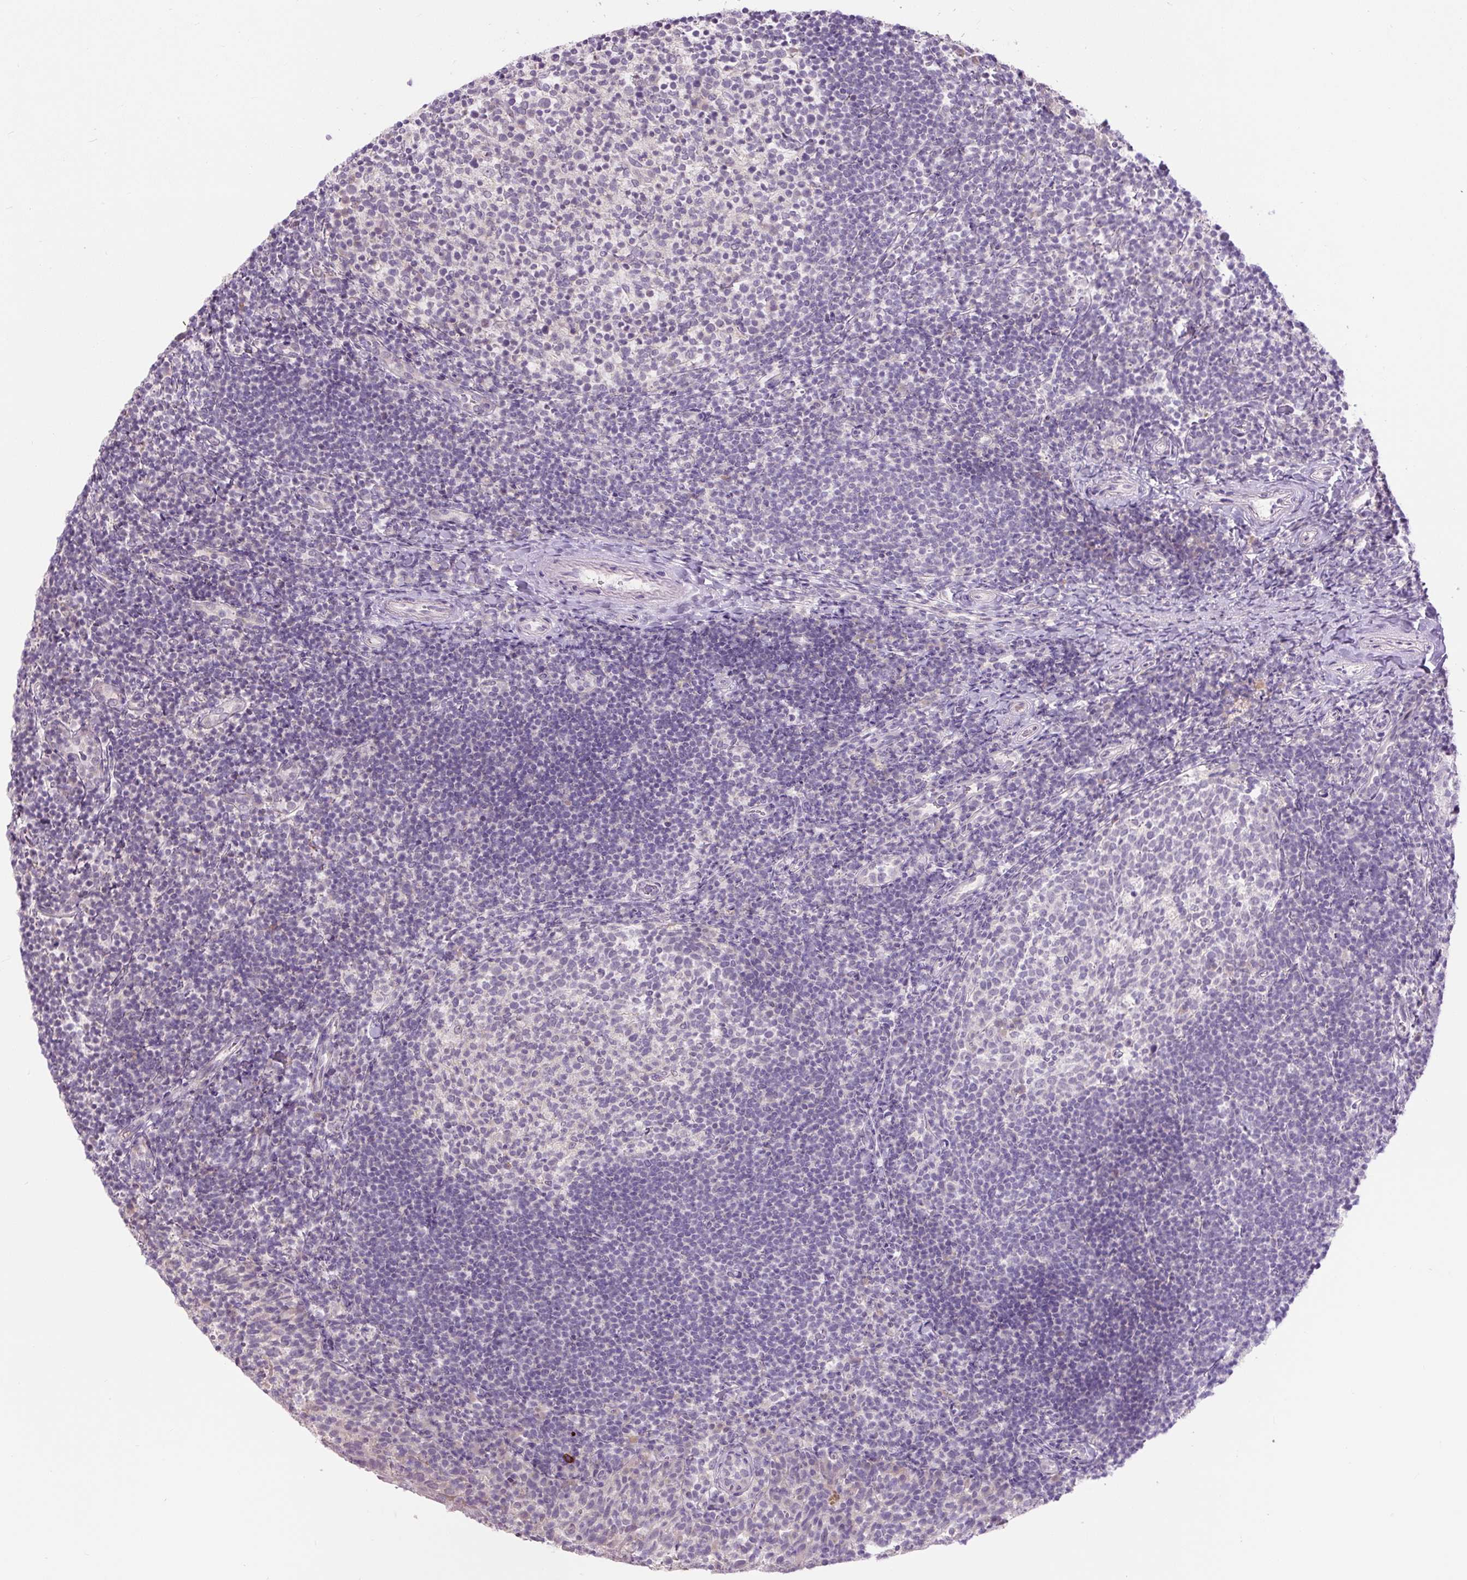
{"staining": {"intensity": "negative", "quantity": "none", "location": "none"}, "tissue": "tonsil", "cell_type": "Germinal center cells", "image_type": "normal", "snomed": [{"axis": "morphology", "description": "Normal tissue, NOS"}, {"axis": "topography", "description": "Tonsil"}], "caption": "The histopathology image exhibits no staining of germinal center cells in normal tonsil.", "gene": "FABP7", "patient": {"sex": "female", "age": 10}}